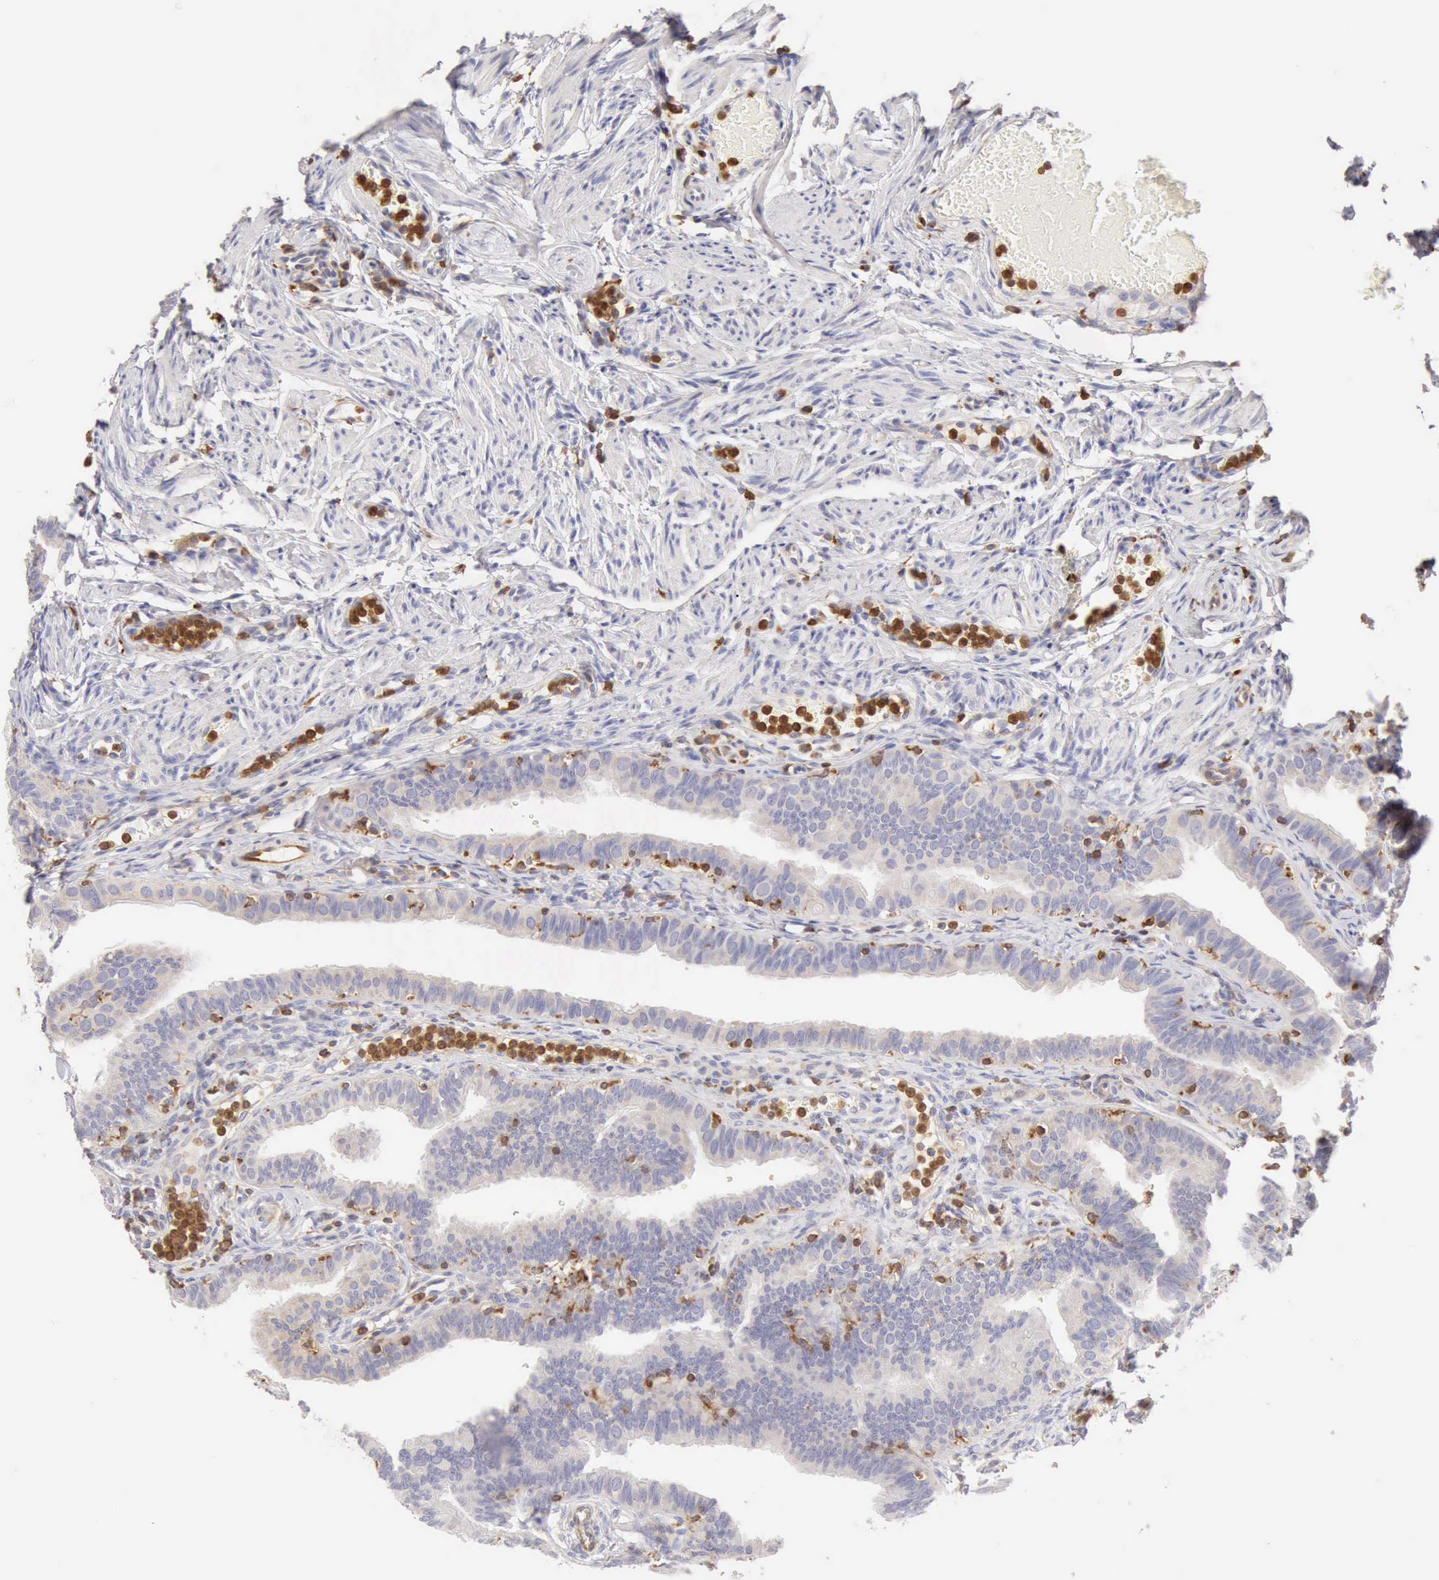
{"staining": {"intensity": "weak", "quantity": ">75%", "location": "cytoplasmic/membranous"}, "tissue": "fallopian tube", "cell_type": "Glandular cells", "image_type": "normal", "snomed": [{"axis": "morphology", "description": "Normal tissue, NOS"}, {"axis": "topography", "description": "Fallopian tube"}, {"axis": "topography", "description": "Ovary"}], "caption": "Immunohistochemistry (IHC) micrograph of normal fallopian tube: fallopian tube stained using immunohistochemistry (IHC) shows low levels of weak protein expression localized specifically in the cytoplasmic/membranous of glandular cells, appearing as a cytoplasmic/membranous brown color.", "gene": "ARHGAP4", "patient": {"sex": "female", "age": 51}}